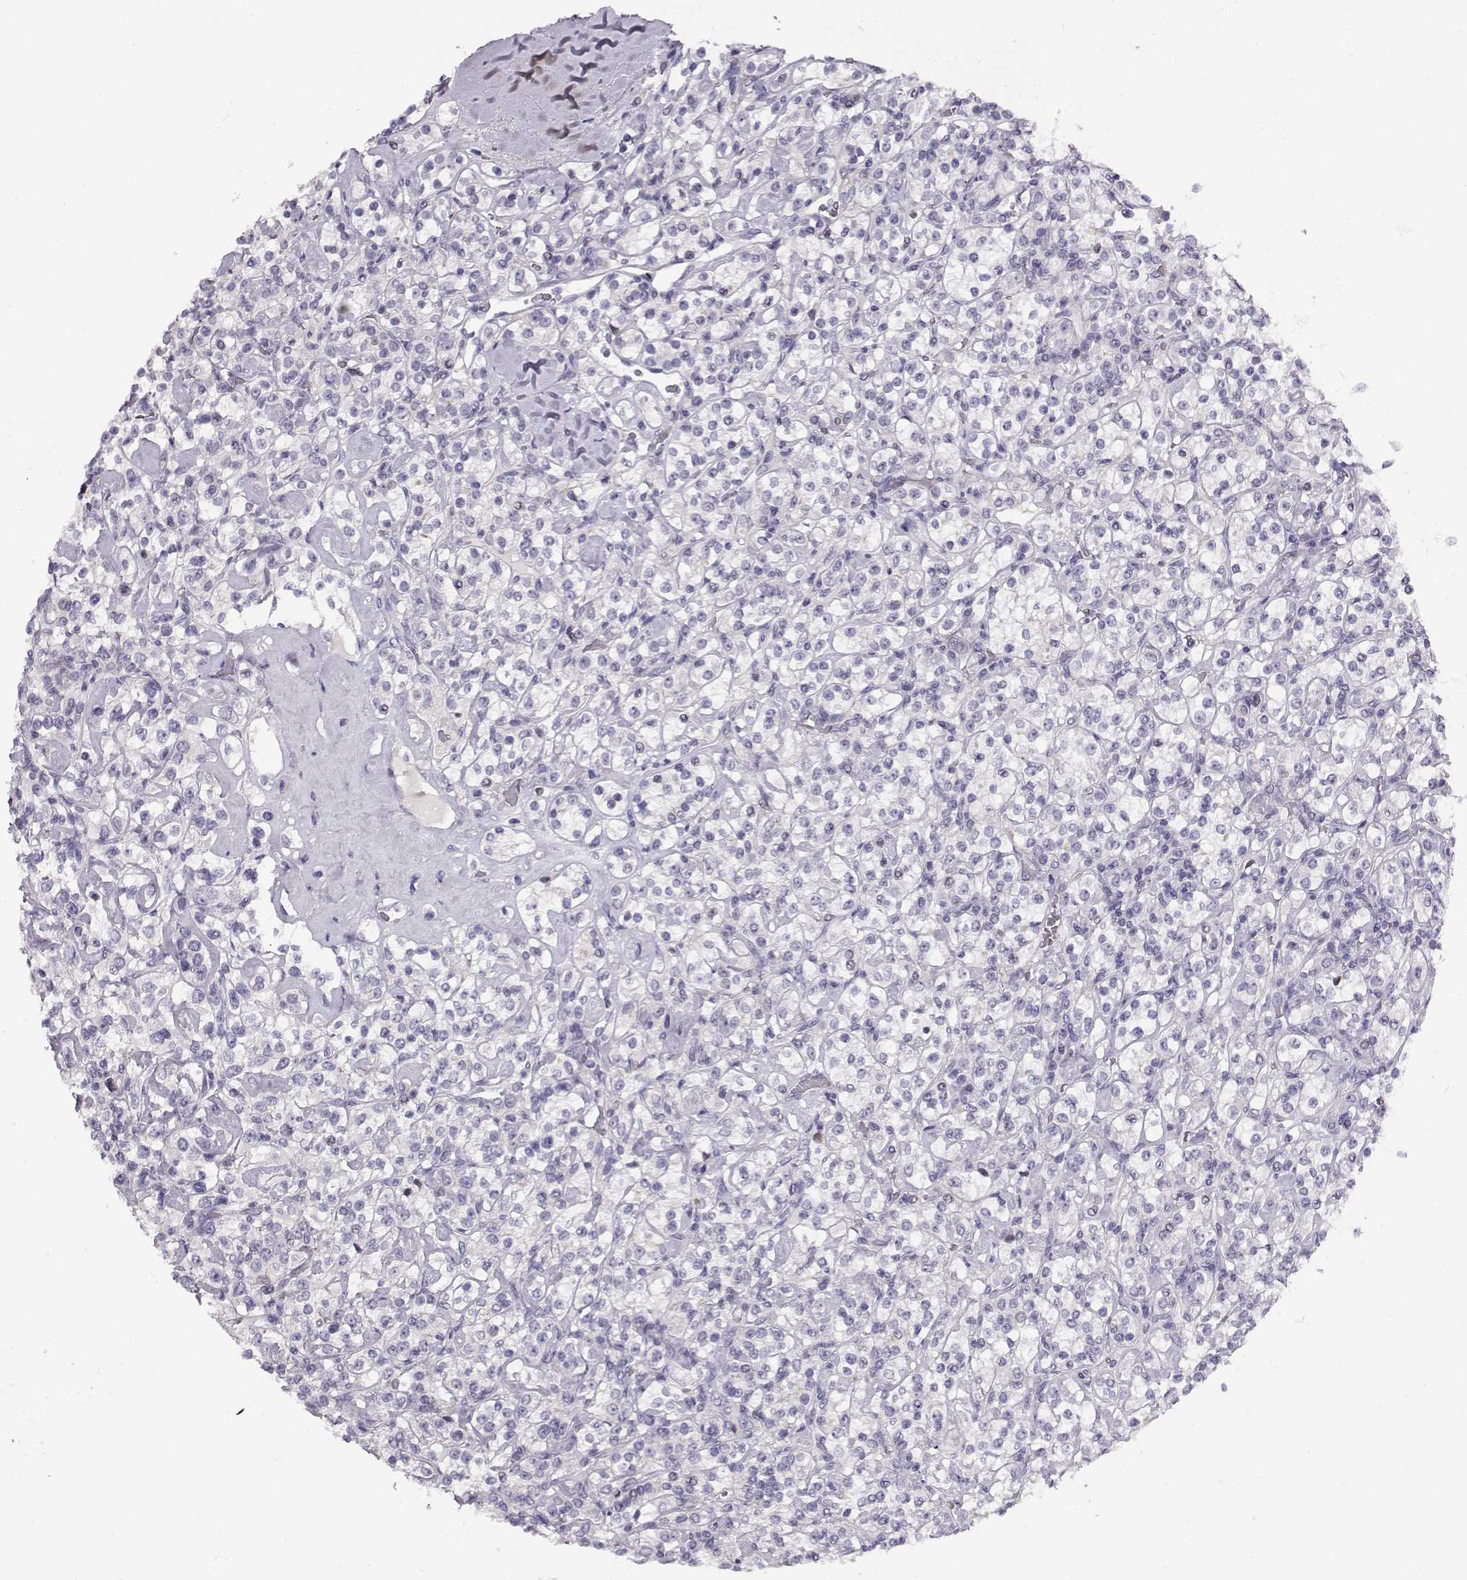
{"staining": {"intensity": "negative", "quantity": "none", "location": "none"}, "tissue": "renal cancer", "cell_type": "Tumor cells", "image_type": "cancer", "snomed": [{"axis": "morphology", "description": "Adenocarcinoma, NOS"}, {"axis": "topography", "description": "Kidney"}], "caption": "Tumor cells are negative for brown protein staining in renal adenocarcinoma.", "gene": "CRX", "patient": {"sex": "male", "age": 77}}